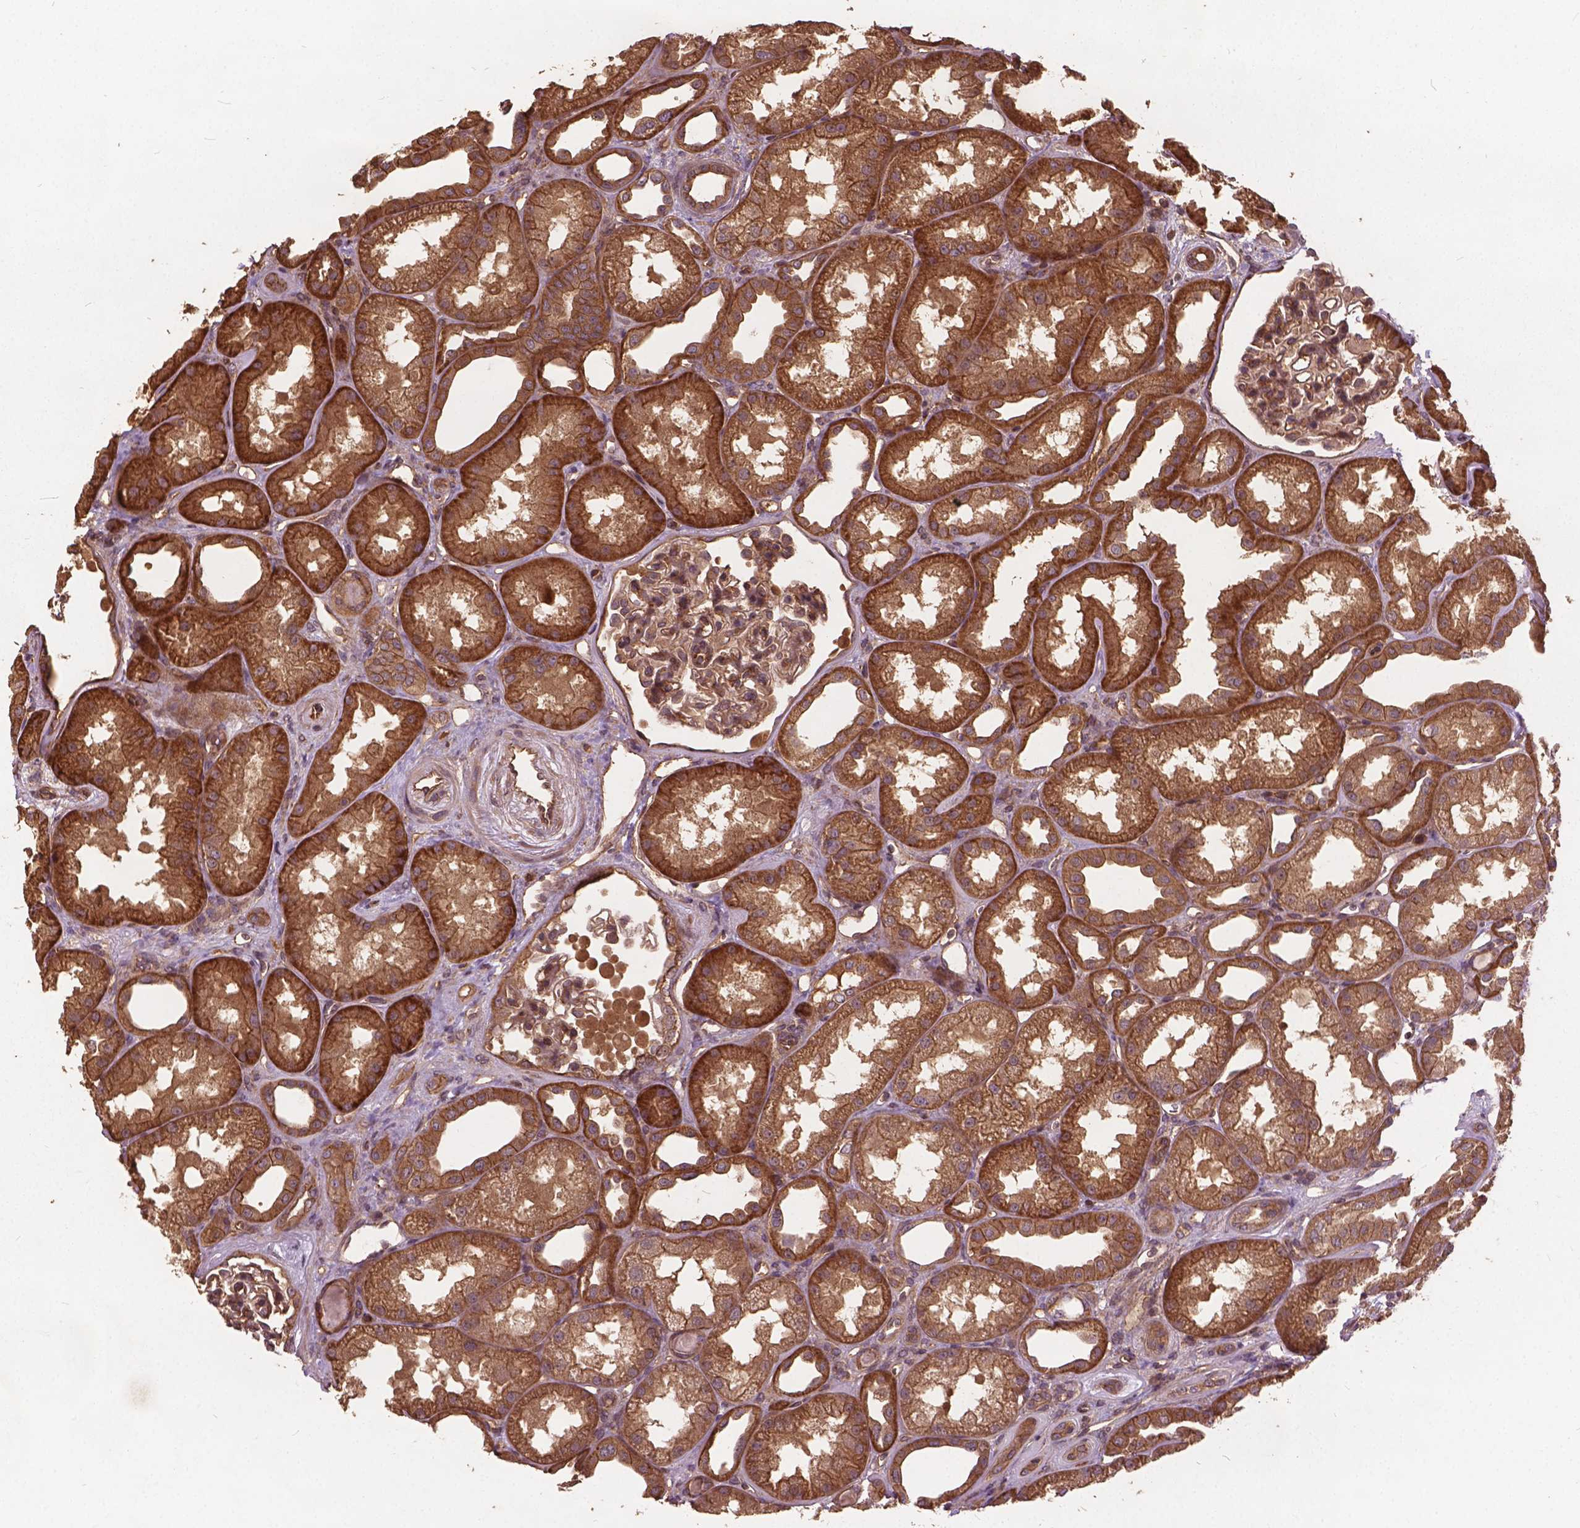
{"staining": {"intensity": "moderate", "quantity": ">75%", "location": "cytoplasmic/membranous,nuclear"}, "tissue": "kidney", "cell_type": "Cells in glomeruli", "image_type": "normal", "snomed": [{"axis": "morphology", "description": "Normal tissue, NOS"}, {"axis": "topography", "description": "Kidney"}], "caption": "Moderate cytoplasmic/membranous,nuclear positivity for a protein is present in approximately >75% of cells in glomeruli of unremarkable kidney using immunohistochemistry (IHC).", "gene": "UBXN2A", "patient": {"sex": "male", "age": 61}}